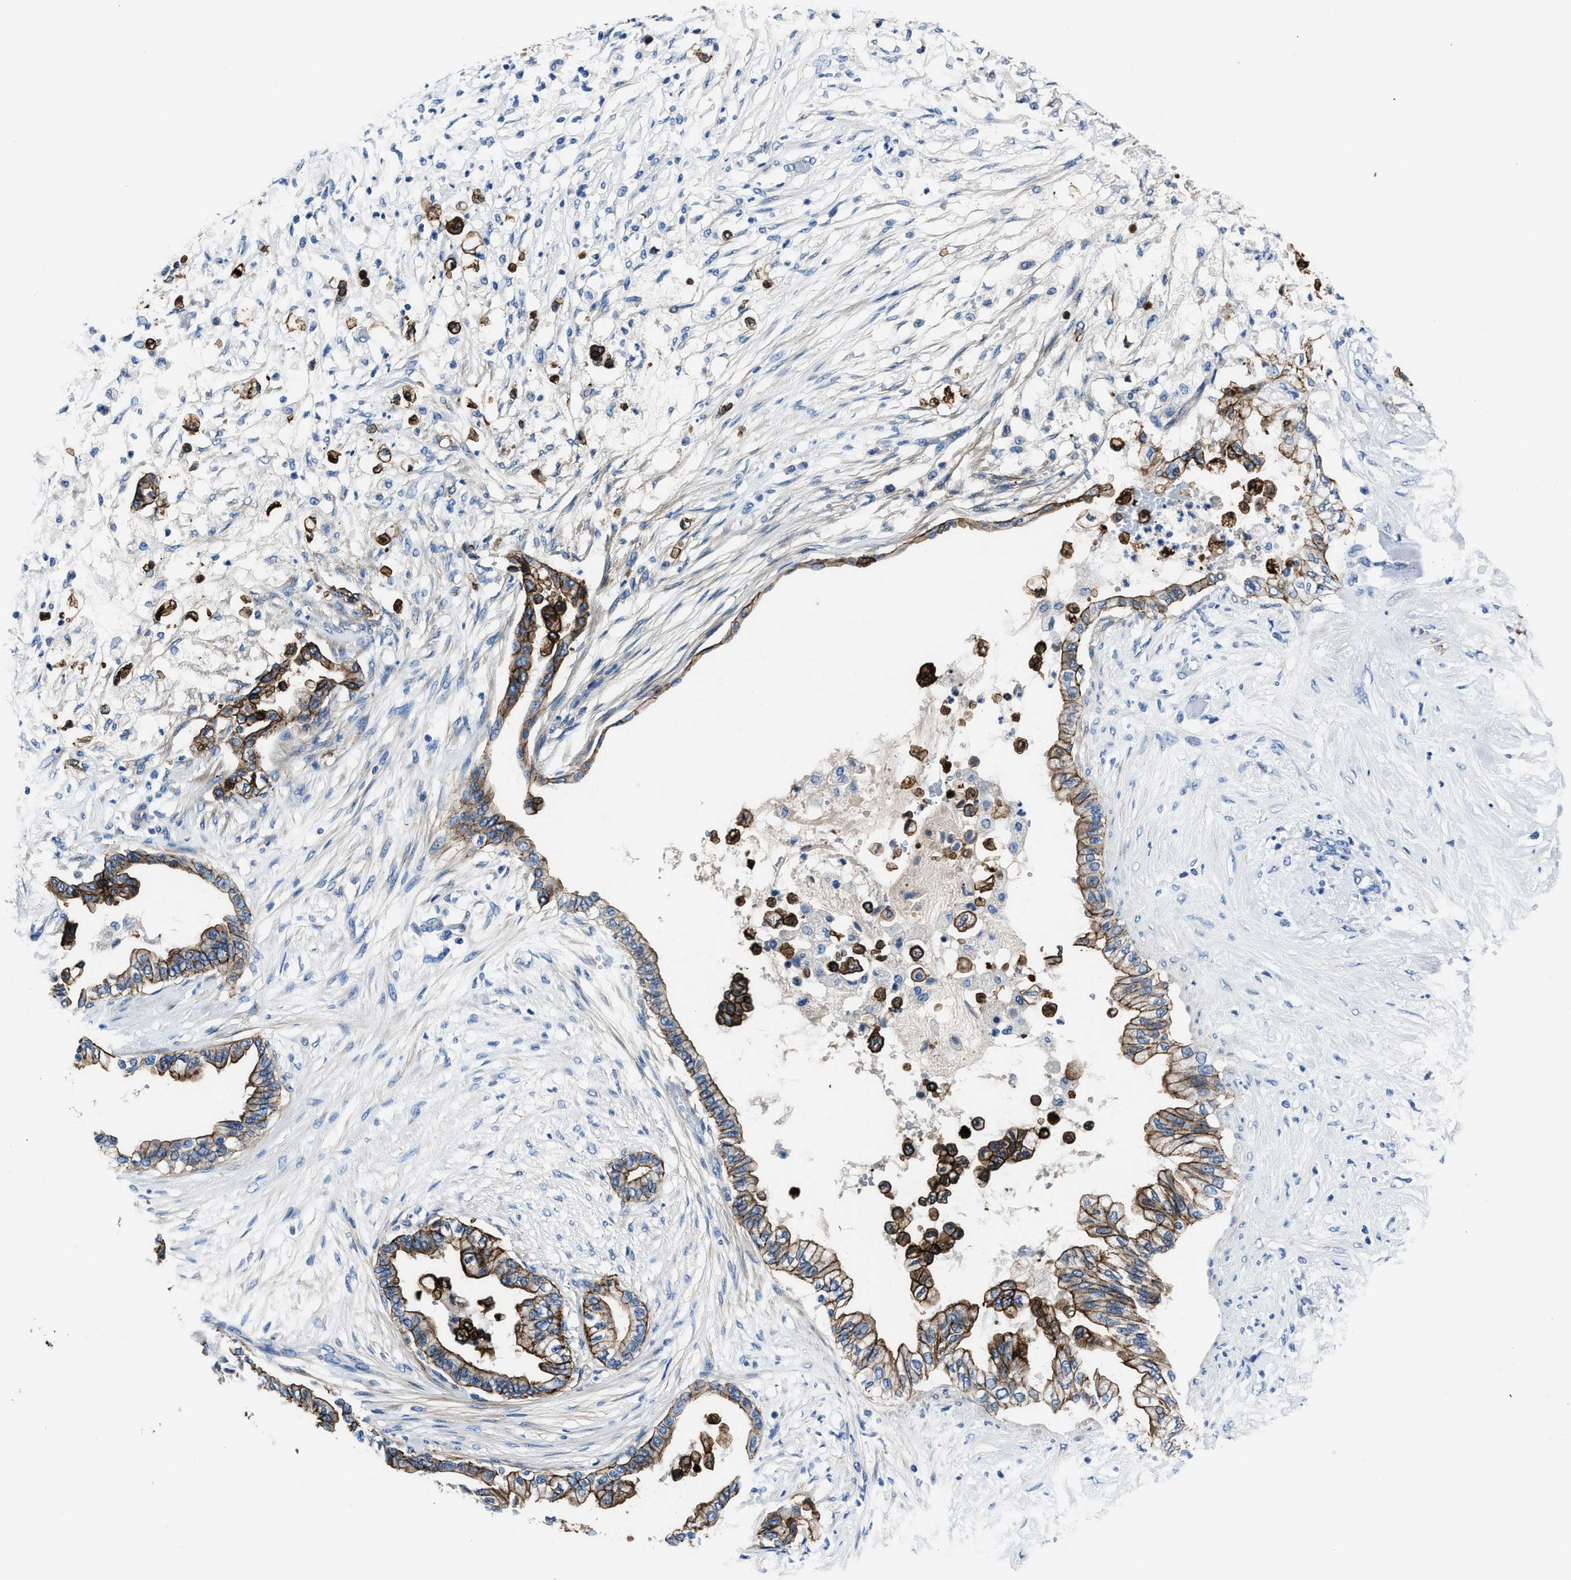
{"staining": {"intensity": "moderate", "quantity": ">75%", "location": "cytoplasmic/membranous"}, "tissue": "pancreatic cancer", "cell_type": "Tumor cells", "image_type": "cancer", "snomed": [{"axis": "morphology", "description": "Normal tissue, NOS"}, {"axis": "morphology", "description": "Adenocarcinoma, NOS"}, {"axis": "topography", "description": "Pancreas"}, {"axis": "topography", "description": "Duodenum"}], "caption": "Pancreatic cancer was stained to show a protein in brown. There is medium levels of moderate cytoplasmic/membranous staining in approximately >75% of tumor cells. (DAB = brown stain, brightfield microscopy at high magnification).", "gene": "LMO7", "patient": {"sex": "female", "age": 60}}